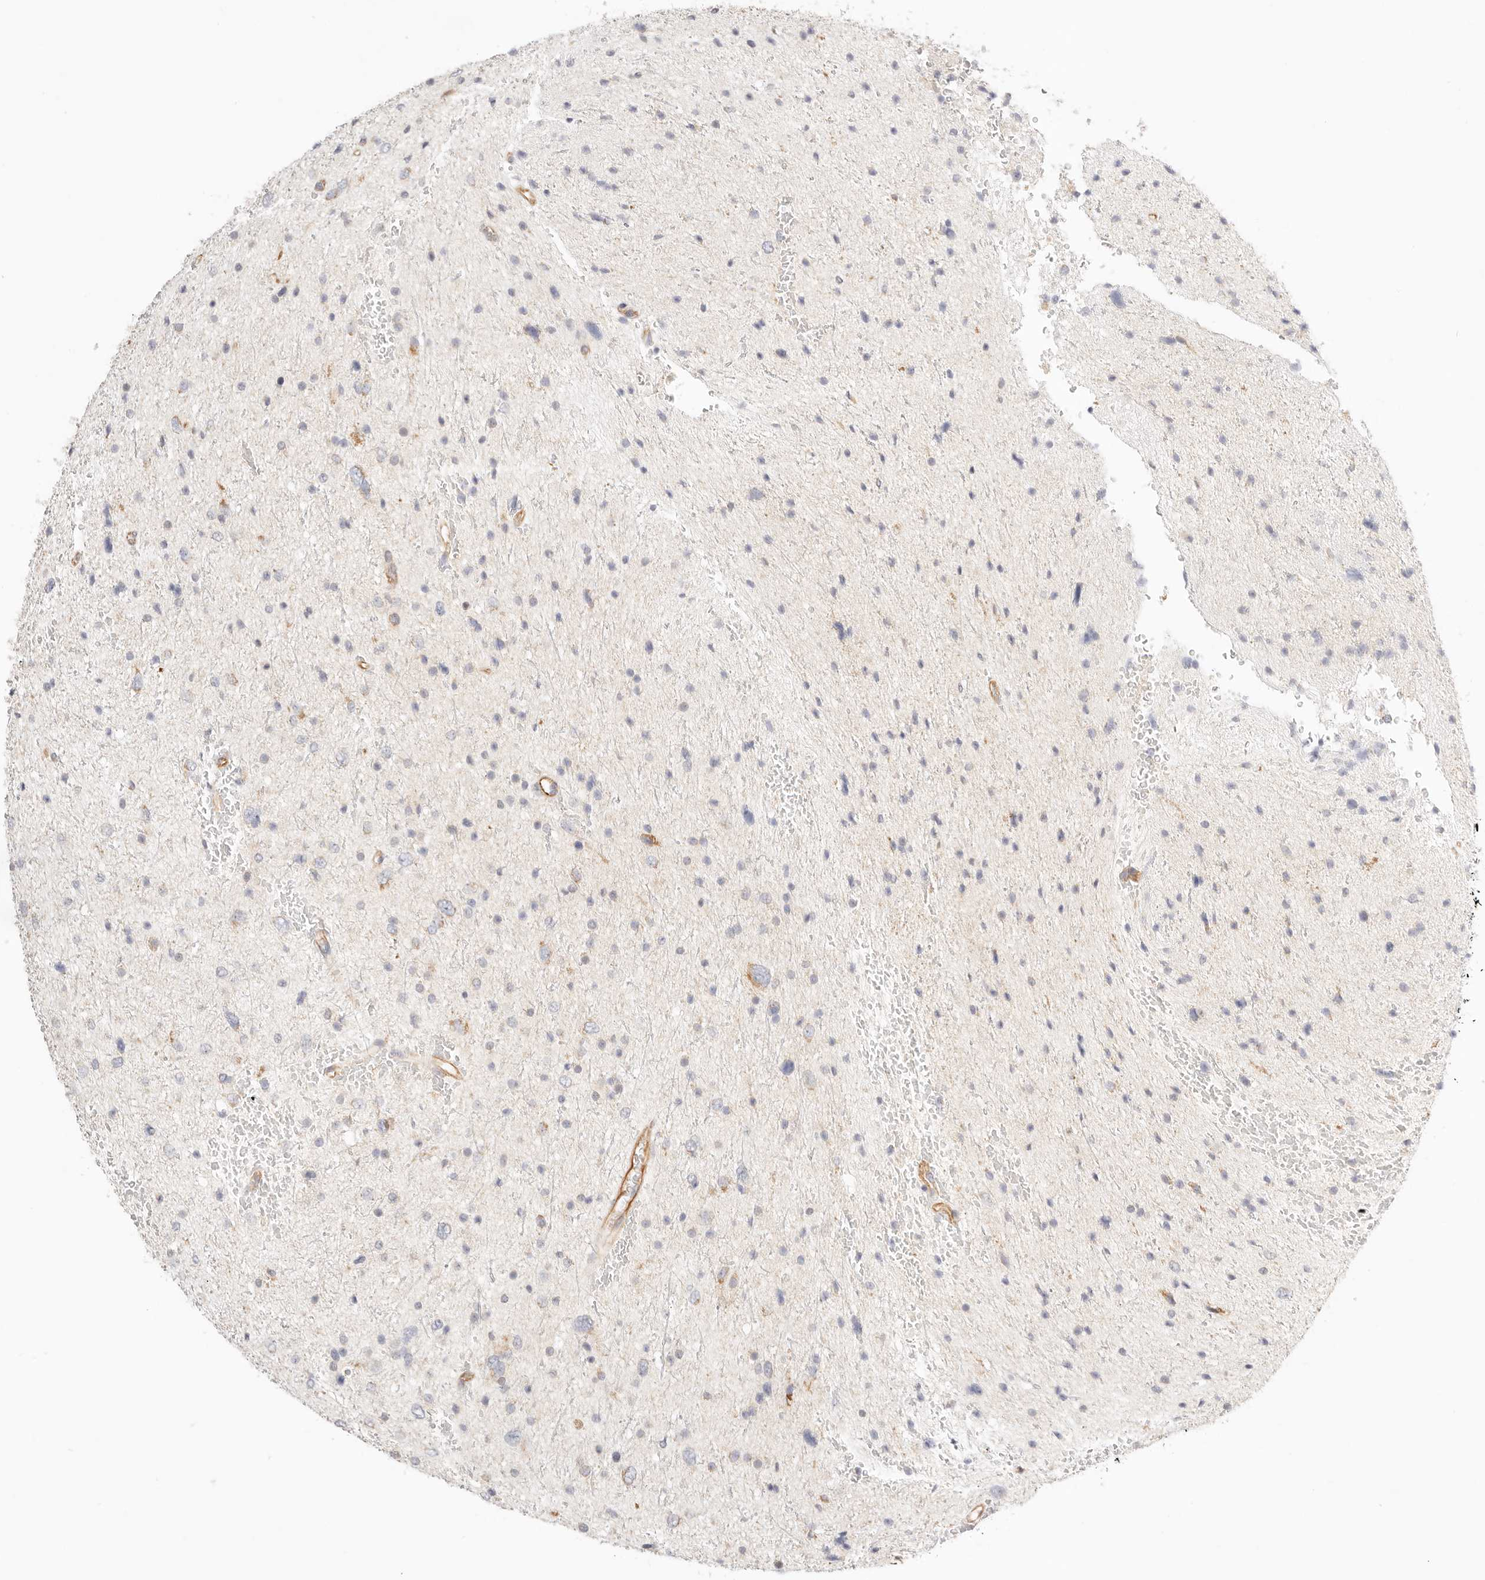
{"staining": {"intensity": "moderate", "quantity": "<25%", "location": "cytoplasmic/membranous"}, "tissue": "glioma", "cell_type": "Tumor cells", "image_type": "cancer", "snomed": [{"axis": "morphology", "description": "Glioma, malignant, Low grade"}, {"axis": "topography", "description": "Brain"}], "caption": "DAB (3,3'-diaminobenzidine) immunohistochemical staining of low-grade glioma (malignant) demonstrates moderate cytoplasmic/membranous protein staining in approximately <25% of tumor cells. (Brightfield microscopy of DAB IHC at high magnification).", "gene": "ZC3H11A", "patient": {"sex": "female", "age": 37}}